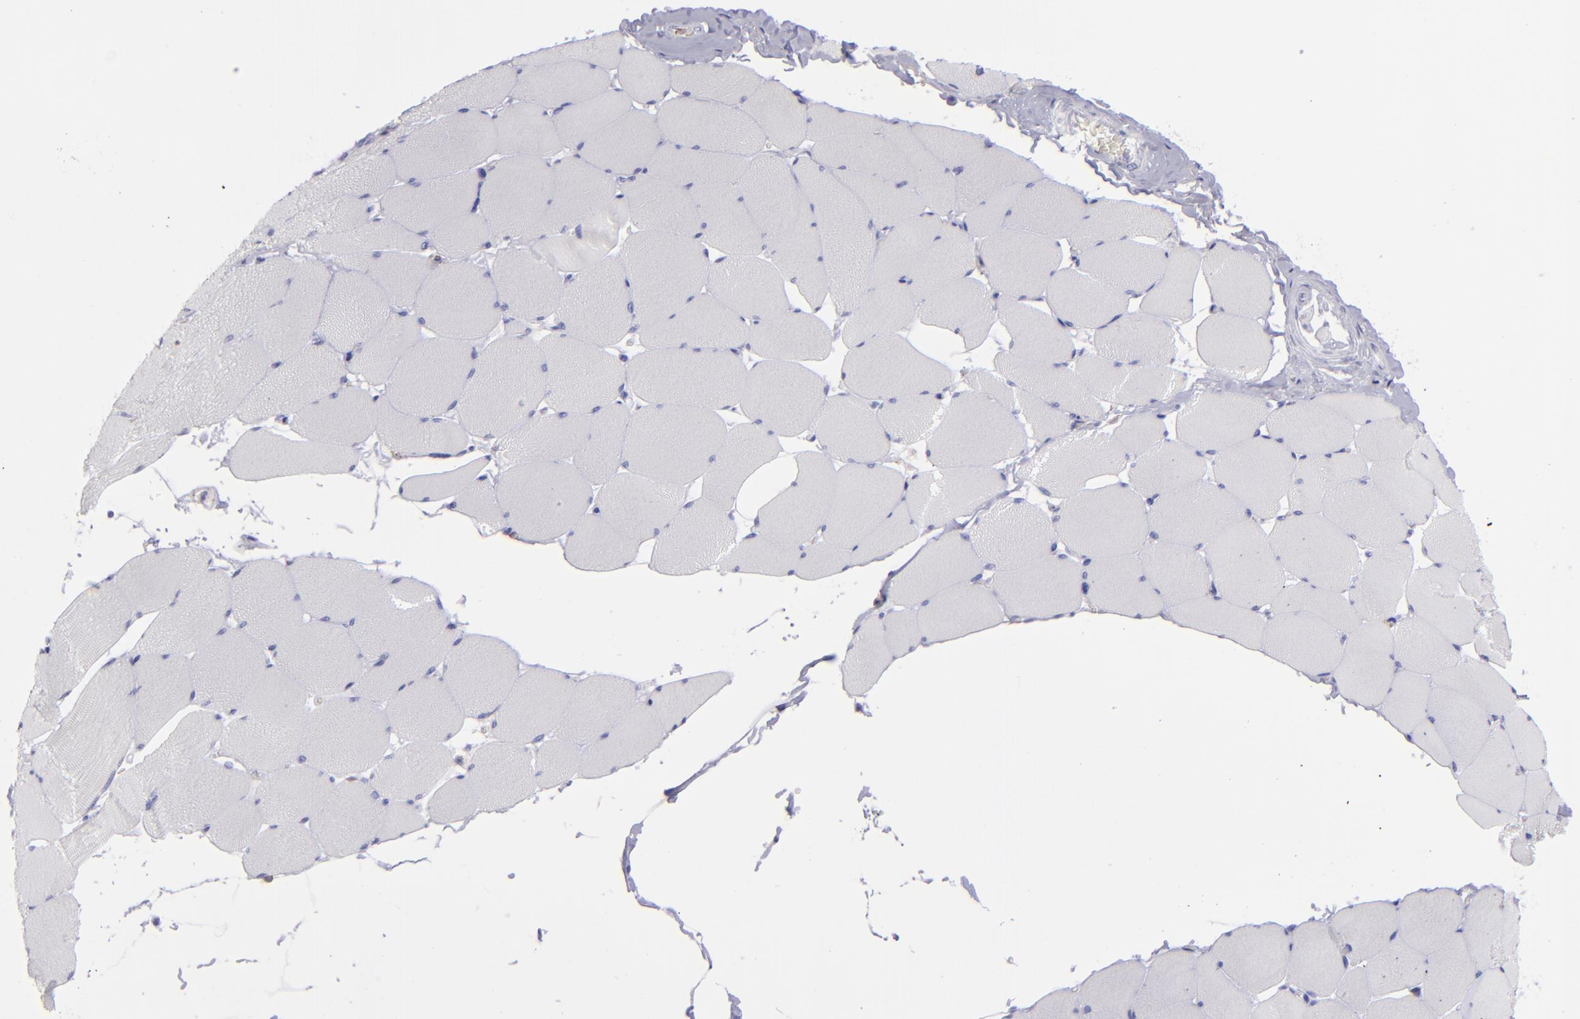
{"staining": {"intensity": "negative", "quantity": "none", "location": "none"}, "tissue": "skeletal muscle", "cell_type": "Myocytes", "image_type": "normal", "snomed": [{"axis": "morphology", "description": "Normal tissue, NOS"}, {"axis": "topography", "description": "Skeletal muscle"}], "caption": "Myocytes show no significant staining in unremarkable skeletal muscle. (DAB IHC visualized using brightfield microscopy, high magnification).", "gene": "SELPLG", "patient": {"sex": "male", "age": 62}}